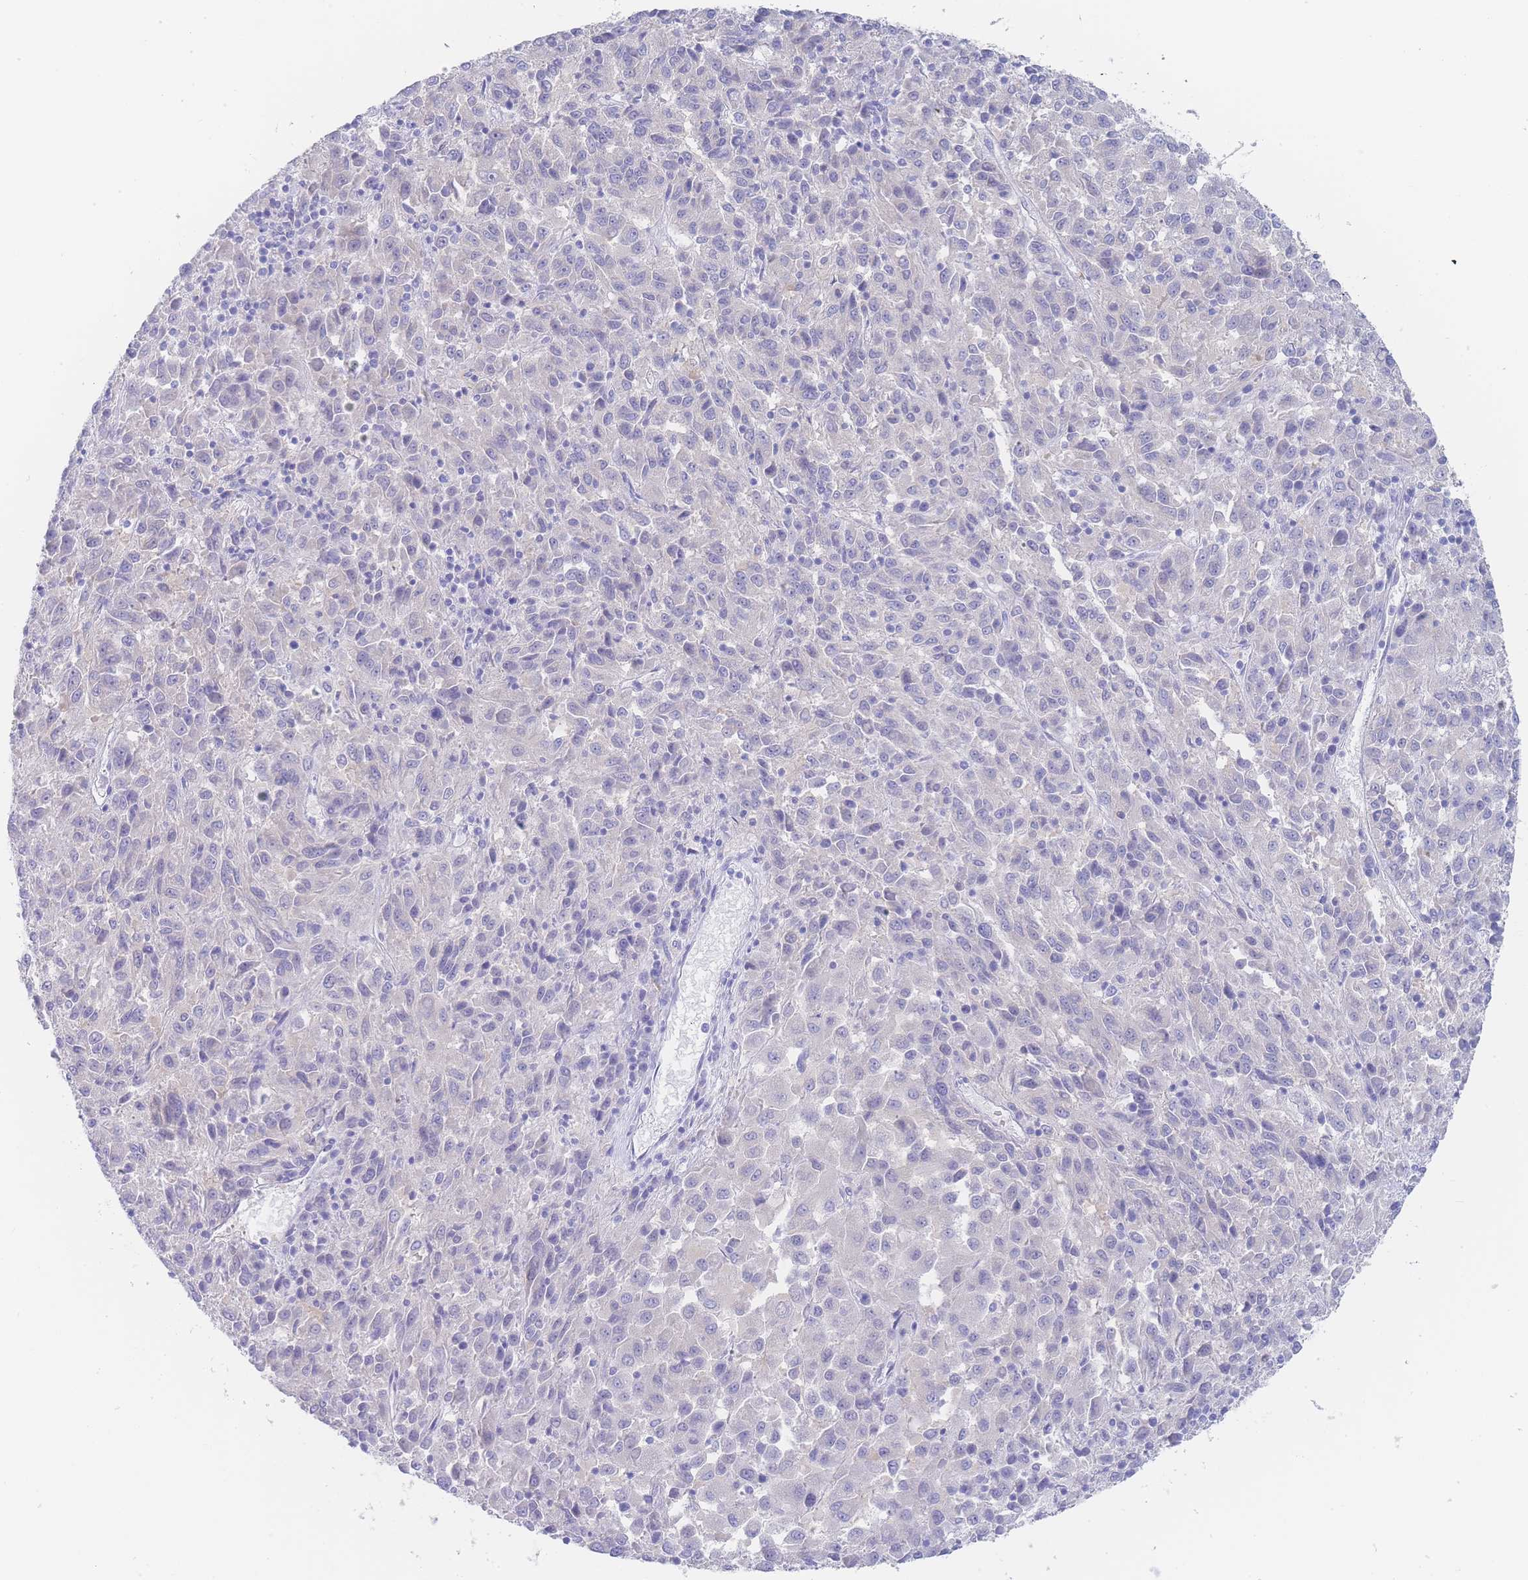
{"staining": {"intensity": "negative", "quantity": "none", "location": "none"}, "tissue": "melanoma", "cell_type": "Tumor cells", "image_type": "cancer", "snomed": [{"axis": "morphology", "description": "Malignant melanoma, Metastatic site"}, {"axis": "topography", "description": "Lung"}], "caption": "Immunohistochemistry (IHC) of human malignant melanoma (metastatic site) exhibits no positivity in tumor cells. (IHC, brightfield microscopy, high magnification).", "gene": "LZTFL1", "patient": {"sex": "male", "age": 64}}